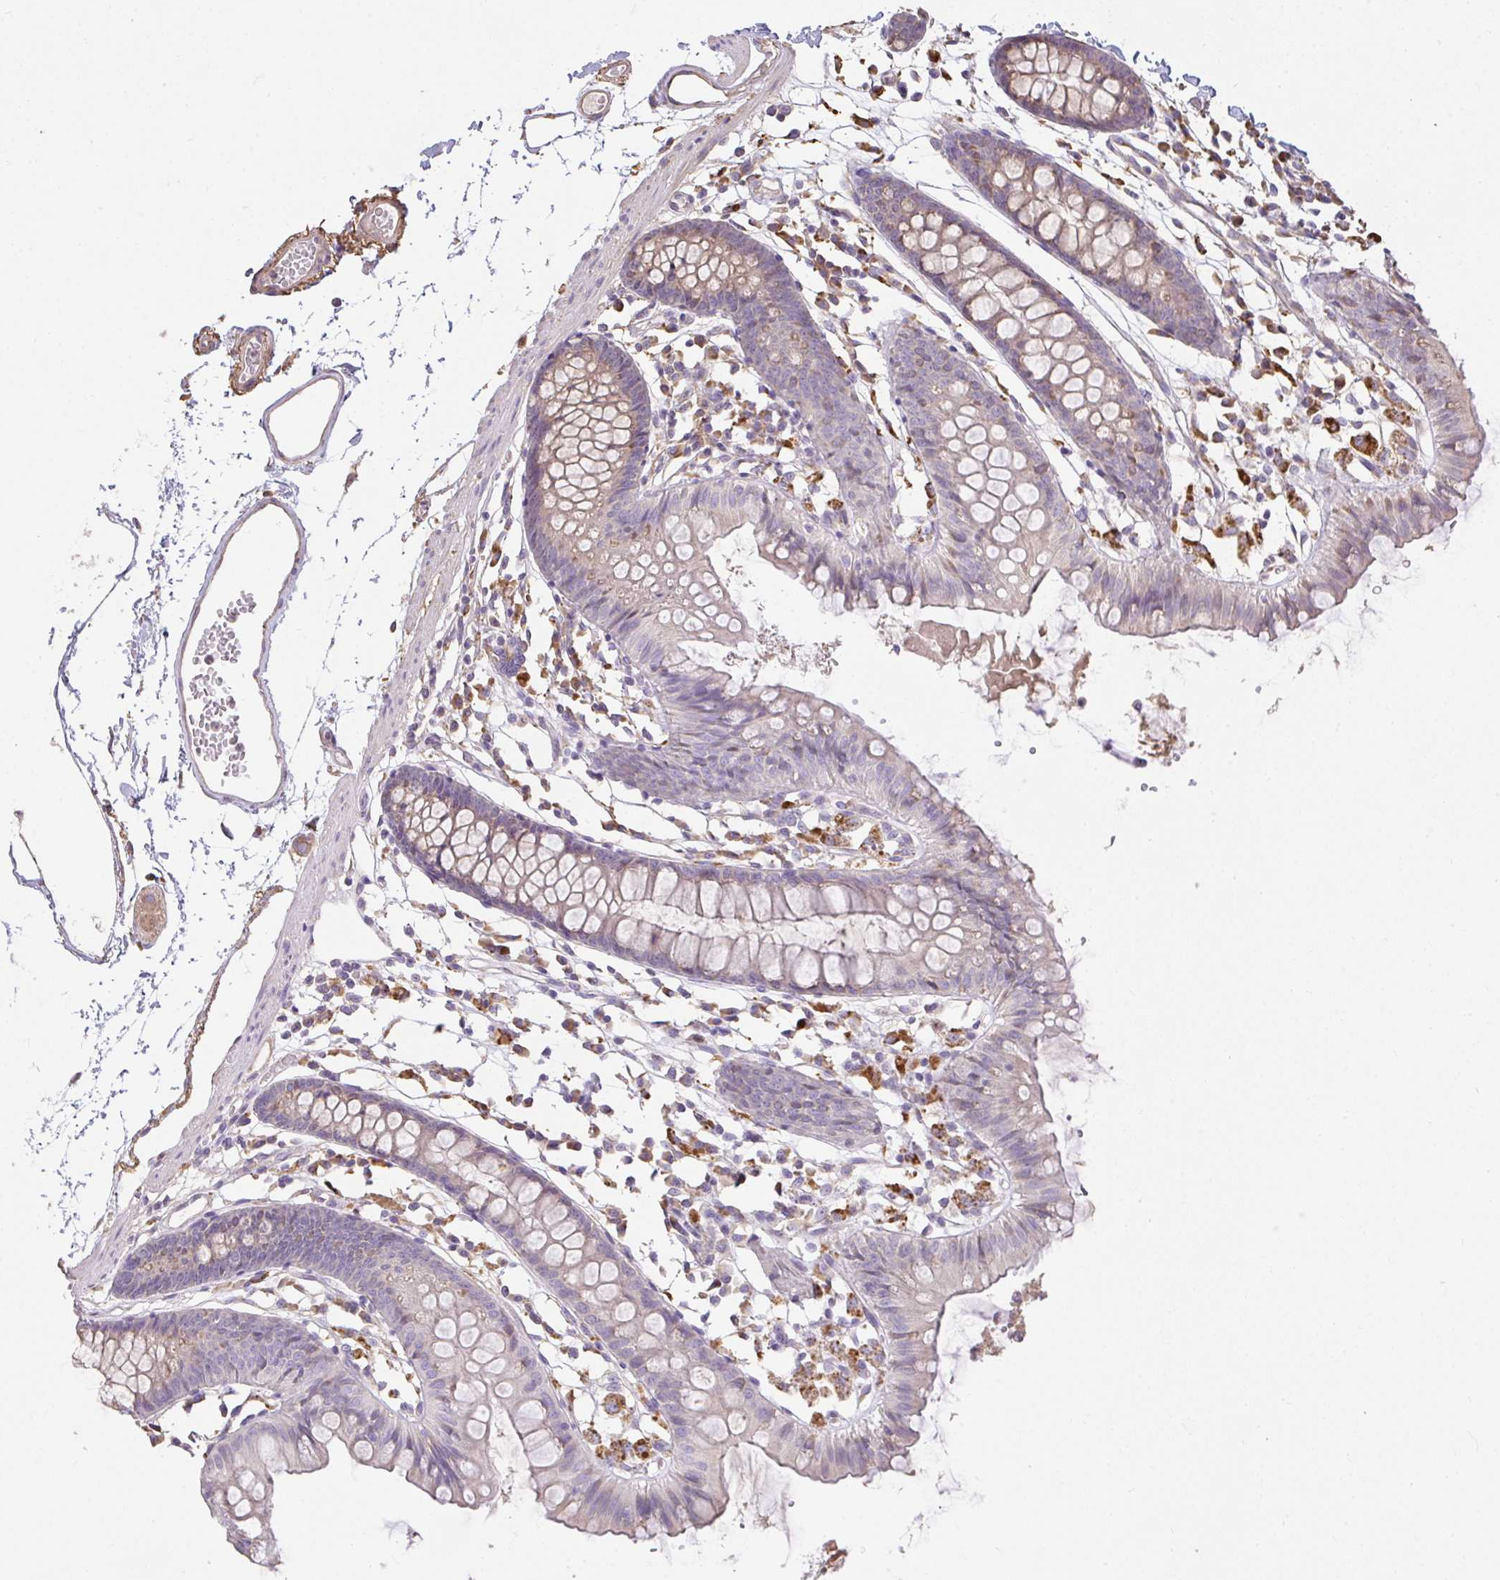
{"staining": {"intensity": "weak", "quantity": ">75%", "location": "cytoplasmic/membranous"}, "tissue": "colon", "cell_type": "Endothelial cells", "image_type": "normal", "snomed": [{"axis": "morphology", "description": "Normal tissue, NOS"}, {"axis": "topography", "description": "Colon"}], "caption": "High-magnification brightfield microscopy of benign colon stained with DAB (brown) and counterstained with hematoxylin (blue). endothelial cells exhibit weak cytoplasmic/membranous staining is seen in approximately>75% of cells. (Stains: DAB (3,3'-diaminobenzidine) in brown, nuclei in blue, Microscopy: brightfield microscopy at high magnification).", "gene": "BRINP3", "patient": {"sex": "female", "age": 84}}